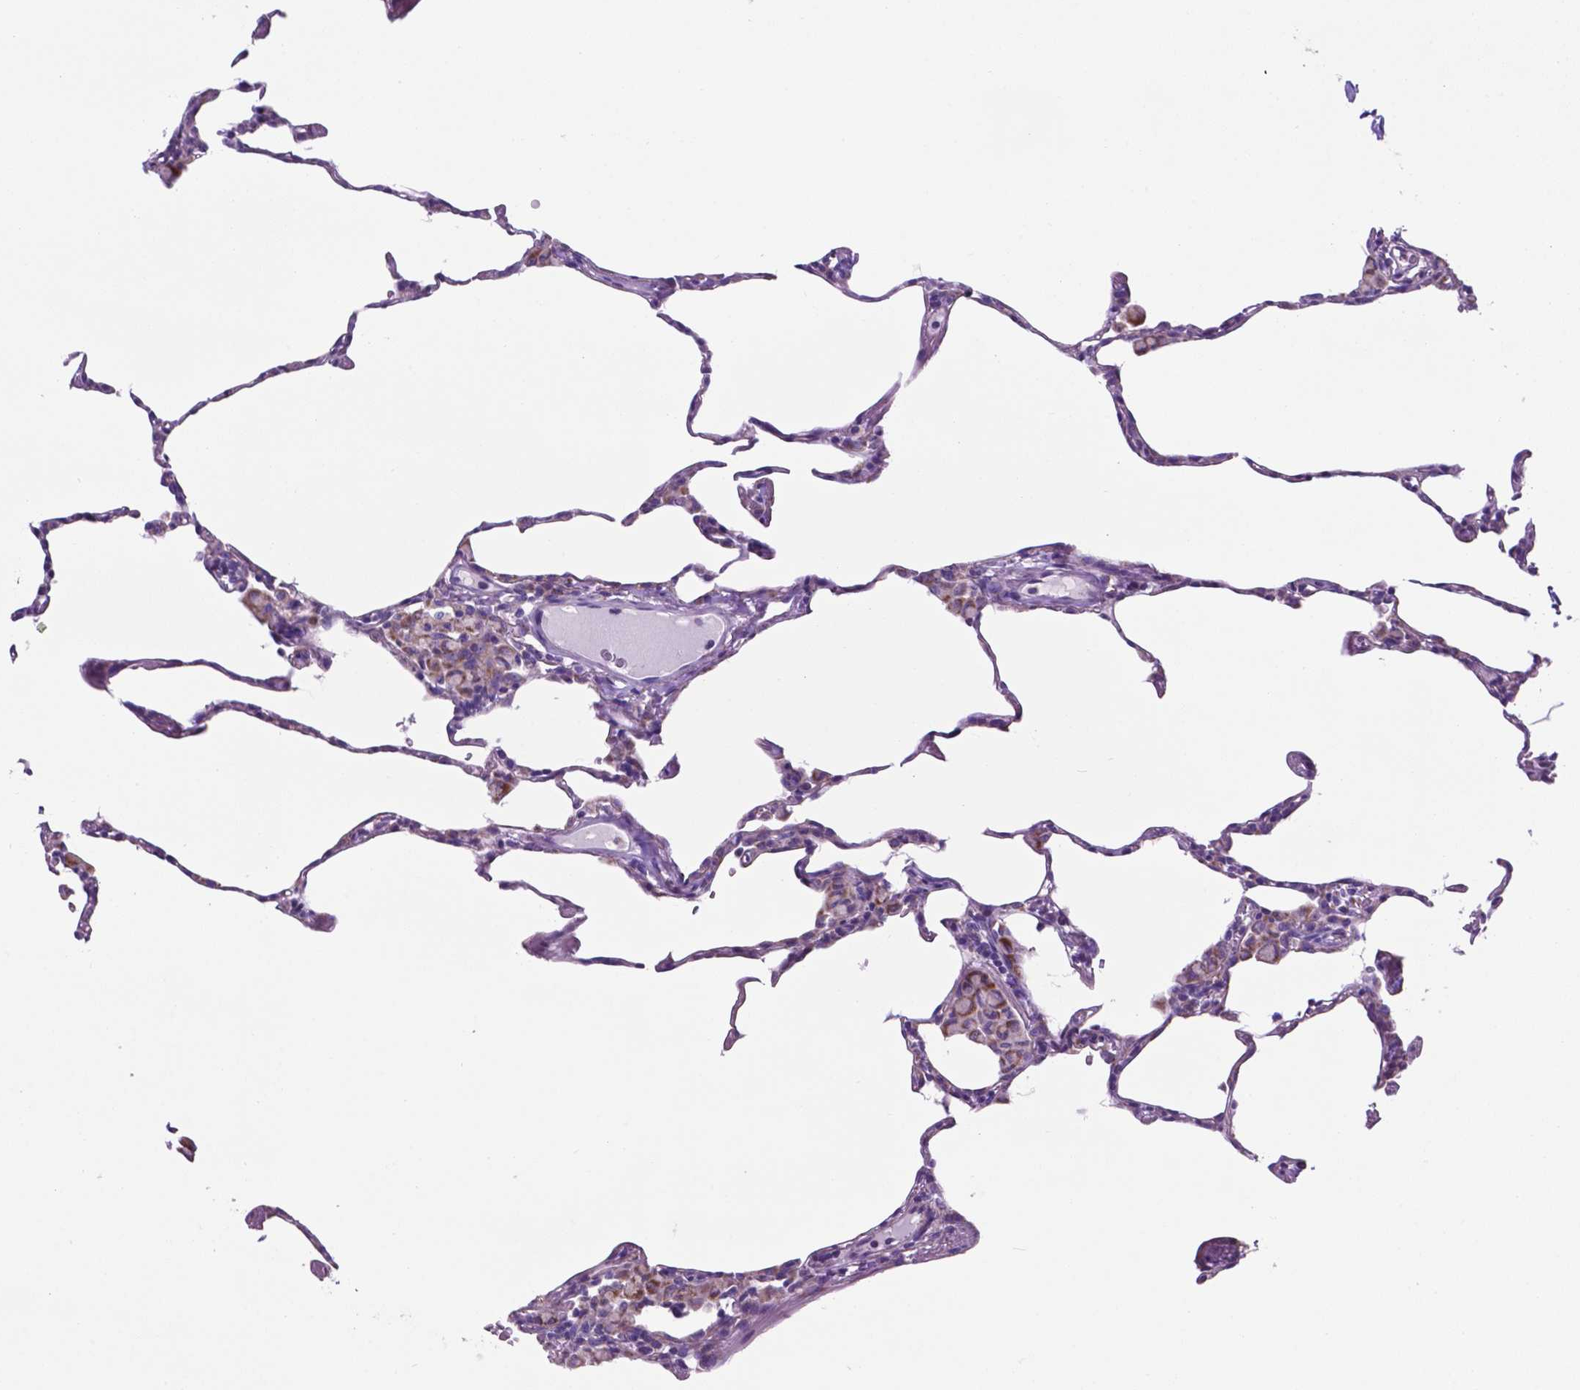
{"staining": {"intensity": "weak", "quantity": "<25%", "location": "cytoplasmic/membranous"}, "tissue": "lung", "cell_type": "Alveolar cells", "image_type": "normal", "snomed": [{"axis": "morphology", "description": "Normal tissue, NOS"}, {"axis": "topography", "description": "Lung"}], "caption": "Alveolar cells are negative for brown protein staining in benign lung. (DAB IHC visualized using brightfield microscopy, high magnification).", "gene": "TMEM121B", "patient": {"sex": "female", "age": 57}}